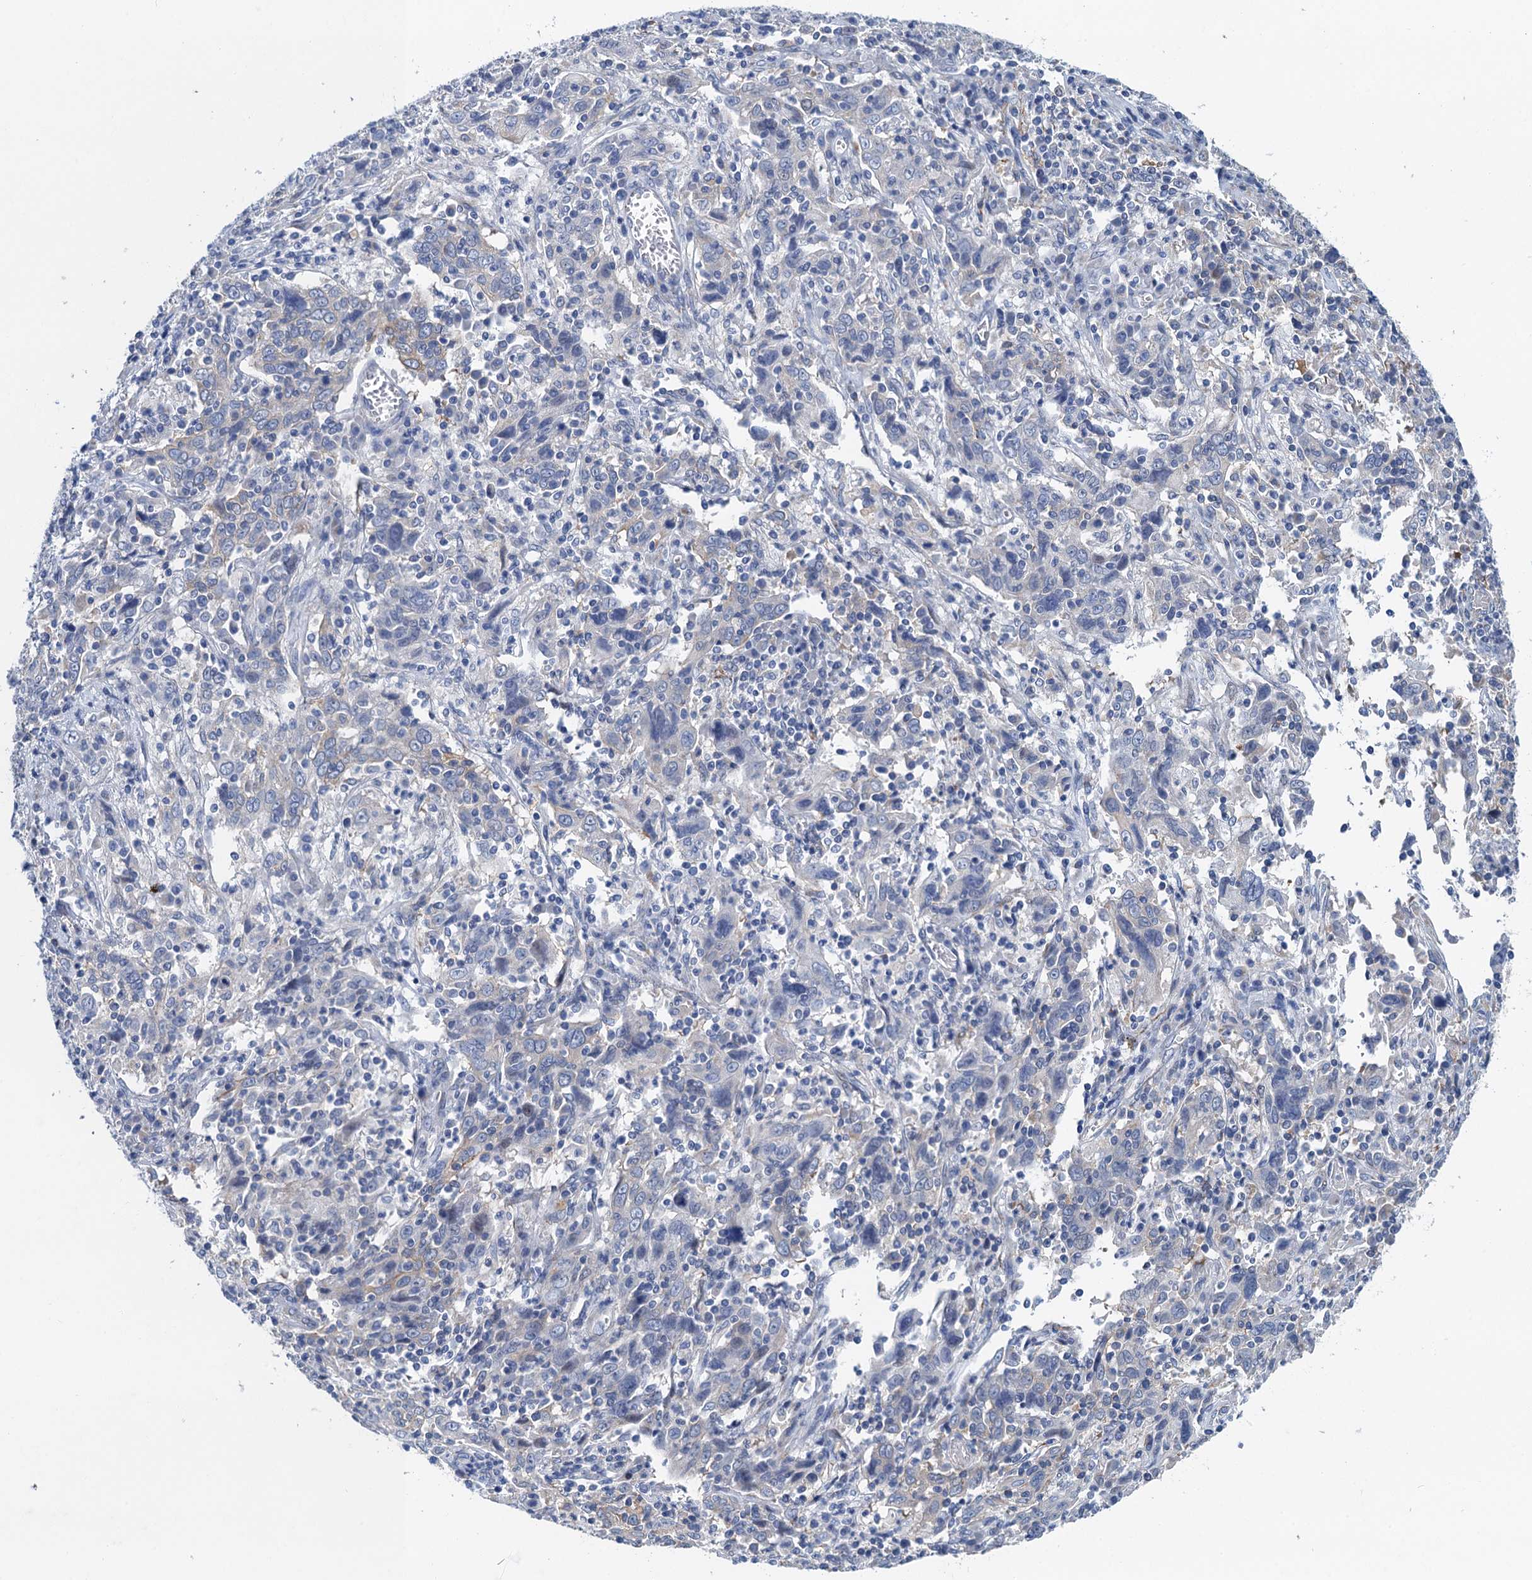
{"staining": {"intensity": "negative", "quantity": "none", "location": "none"}, "tissue": "cervical cancer", "cell_type": "Tumor cells", "image_type": "cancer", "snomed": [{"axis": "morphology", "description": "Squamous cell carcinoma, NOS"}, {"axis": "topography", "description": "Cervix"}], "caption": "A micrograph of cervical cancer stained for a protein demonstrates no brown staining in tumor cells.", "gene": "NBEA", "patient": {"sex": "female", "age": 46}}